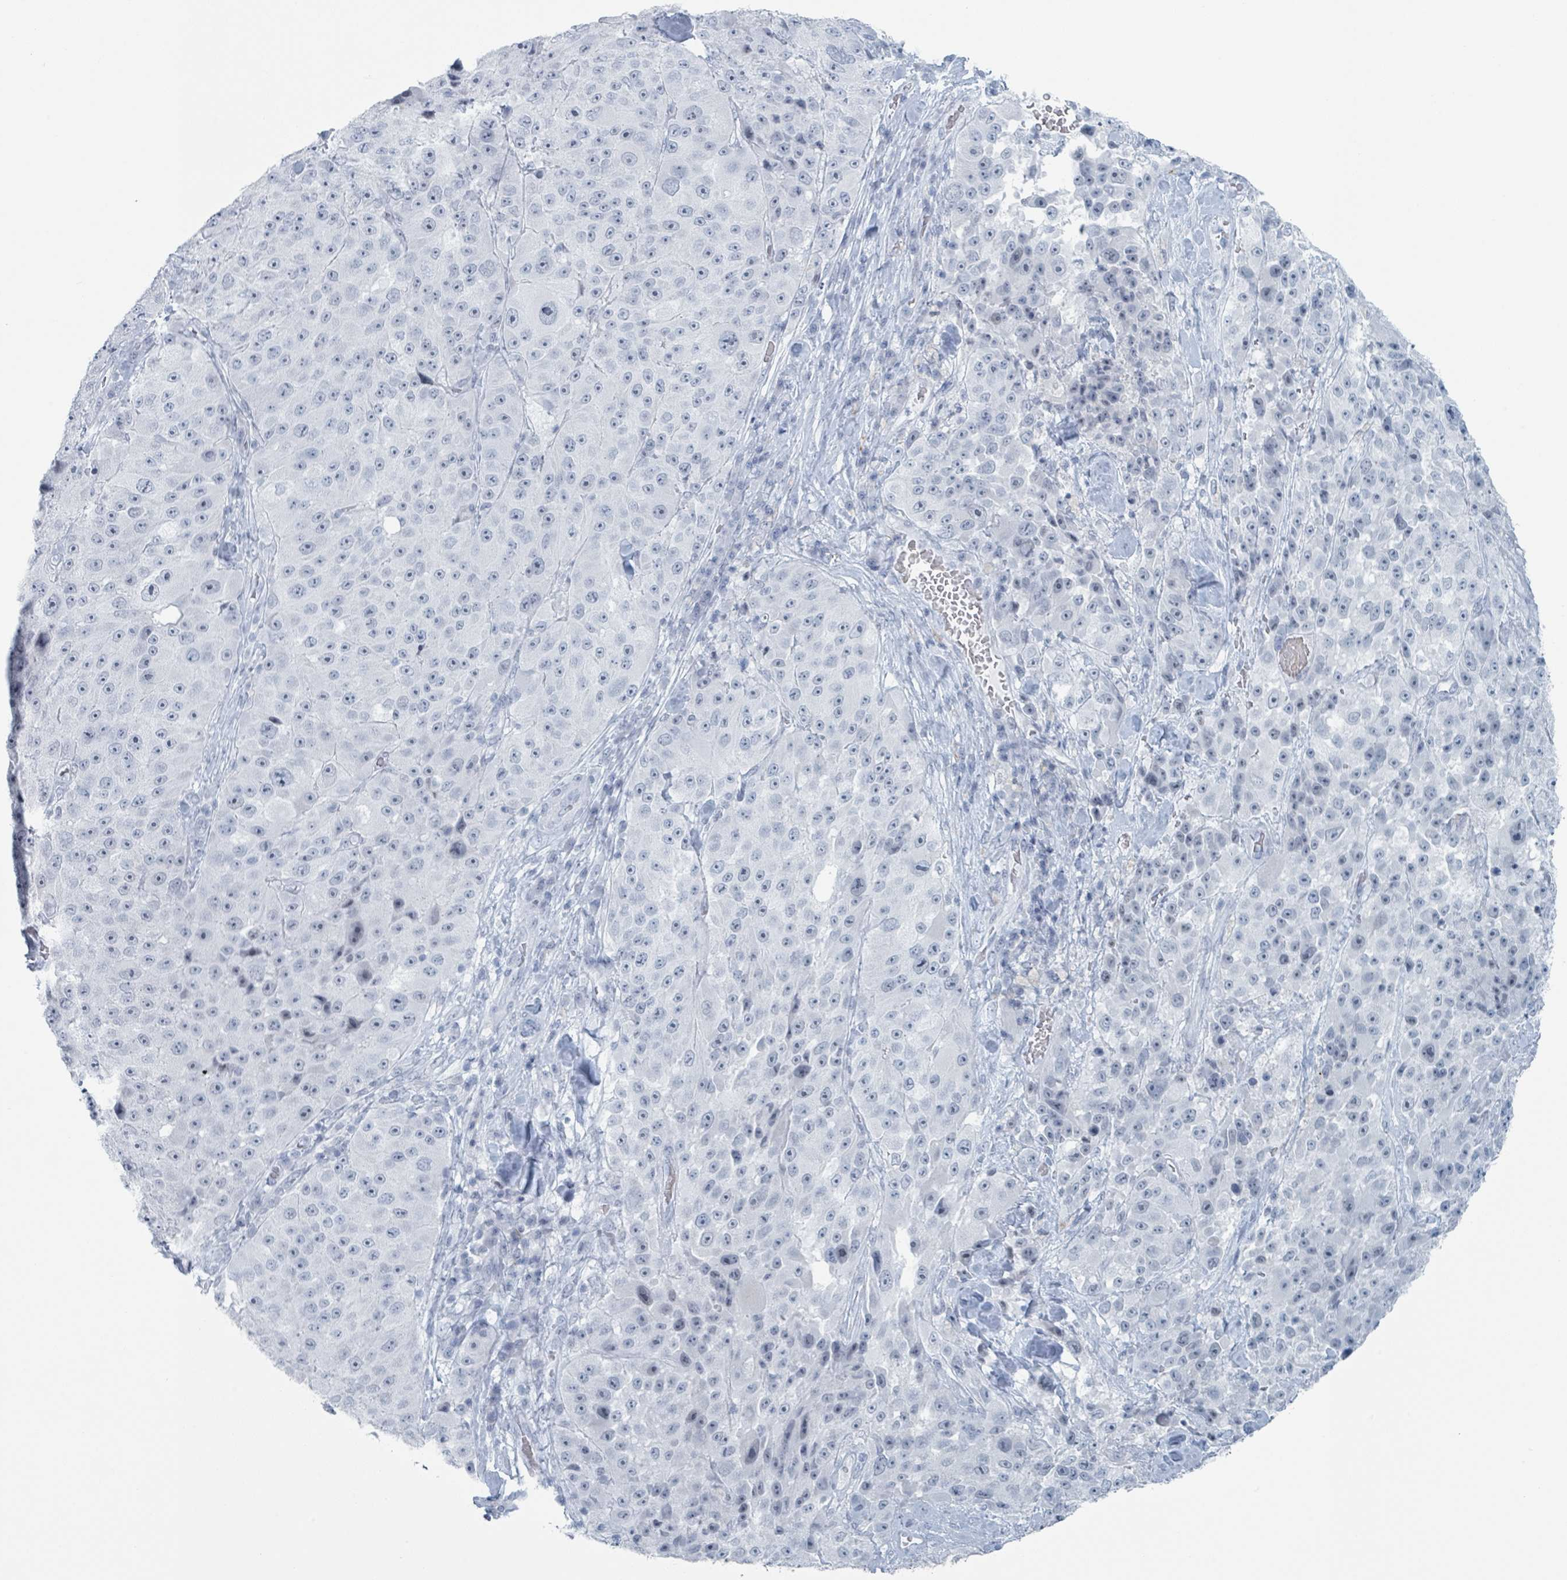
{"staining": {"intensity": "negative", "quantity": "none", "location": "none"}, "tissue": "melanoma", "cell_type": "Tumor cells", "image_type": "cancer", "snomed": [{"axis": "morphology", "description": "Malignant melanoma, Metastatic site"}, {"axis": "topography", "description": "Lymph node"}], "caption": "Protein analysis of malignant melanoma (metastatic site) shows no significant staining in tumor cells. (DAB immunohistochemistry (IHC) visualized using brightfield microscopy, high magnification).", "gene": "GPR15LG", "patient": {"sex": "male", "age": 62}}